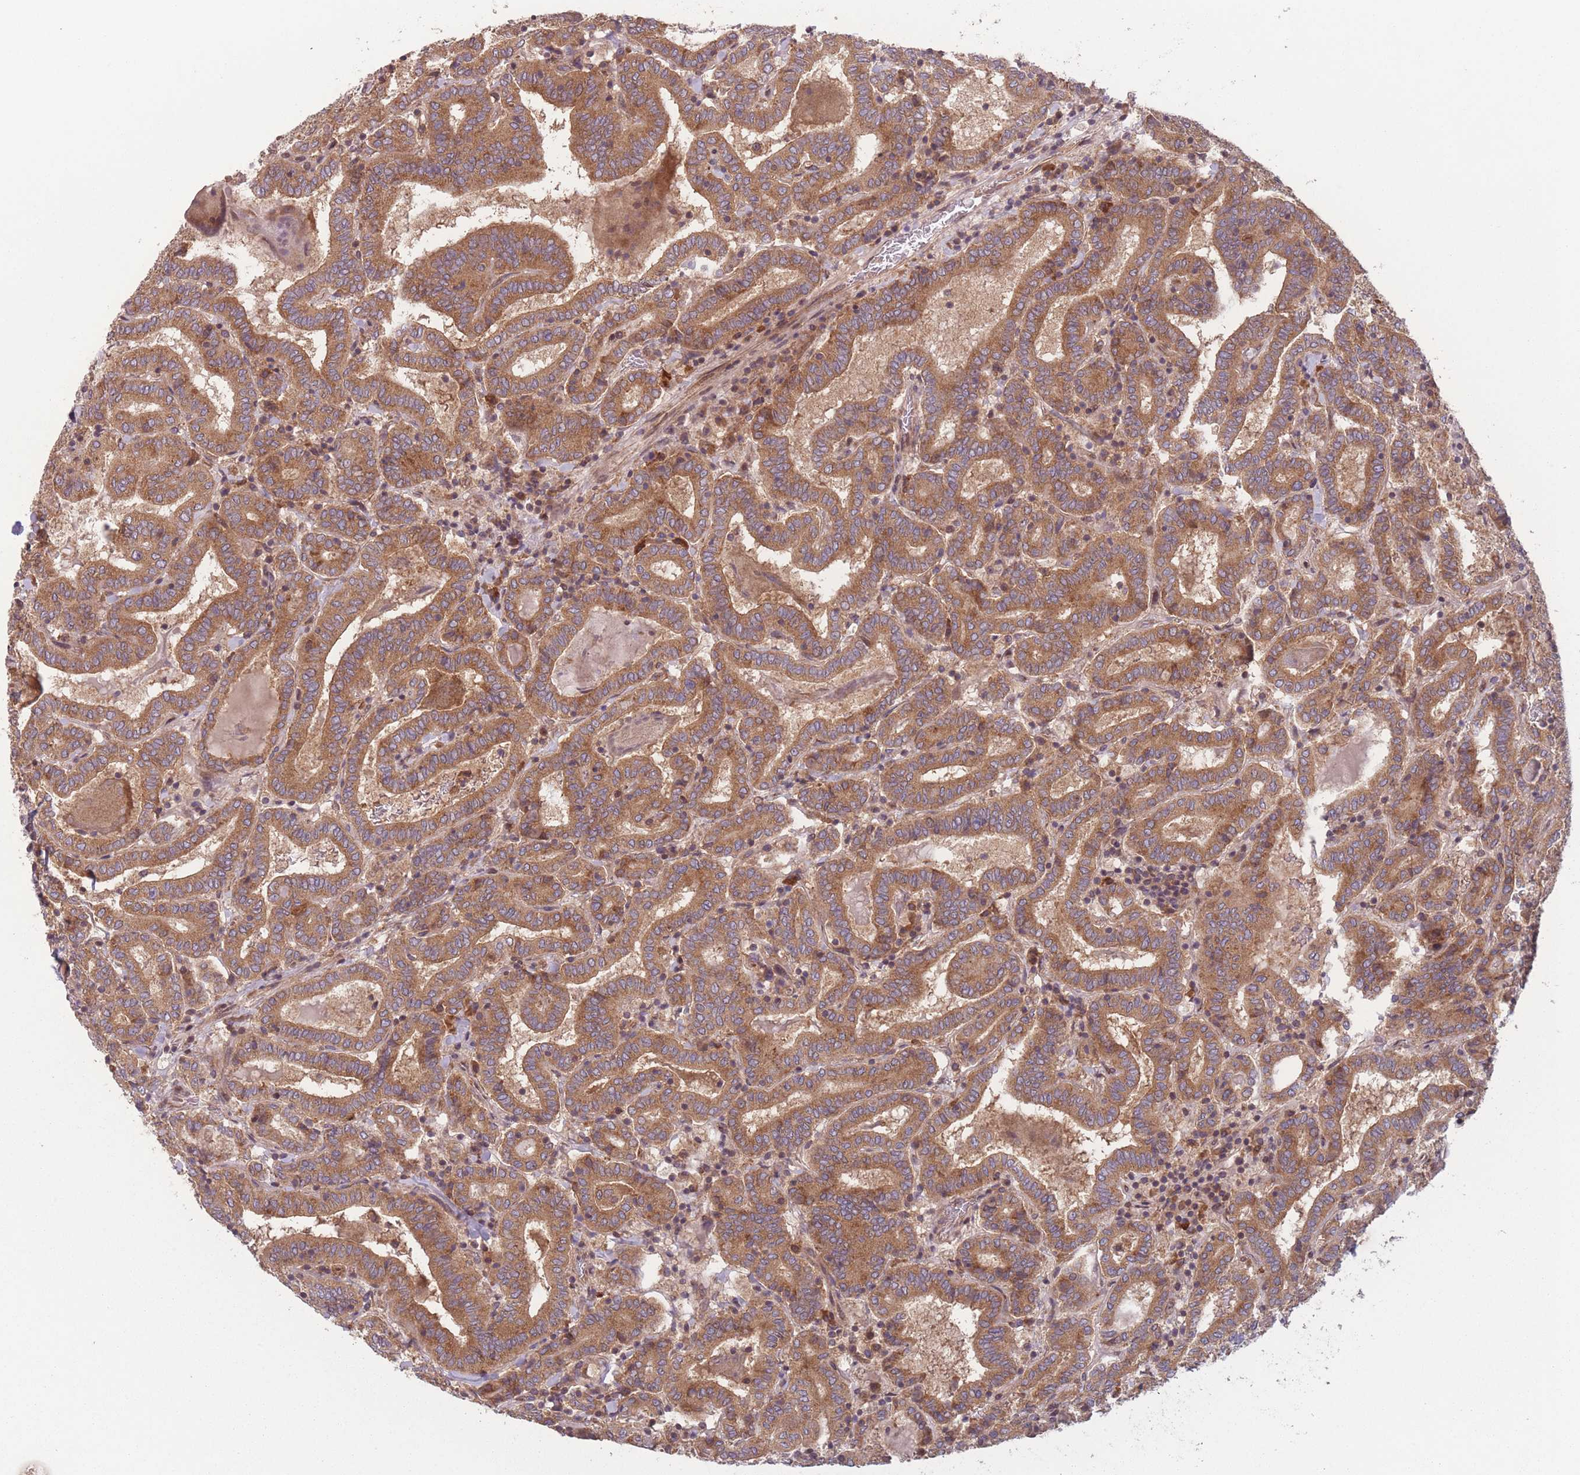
{"staining": {"intensity": "moderate", "quantity": ">75%", "location": "cytoplasmic/membranous"}, "tissue": "thyroid cancer", "cell_type": "Tumor cells", "image_type": "cancer", "snomed": [{"axis": "morphology", "description": "Papillary adenocarcinoma, NOS"}, {"axis": "topography", "description": "Thyroid gland"}], "caption": "Immunohistochemical staining of papillary adenocarcinoma (thyroid) shows medium levels of moderate cytoplasmic/membranous protein expression in approximately >75% of tumor cells. Nuclei are stained in blue.", "gene": "WASHC2A", "patient": {"sex": "female", "age": 72}}